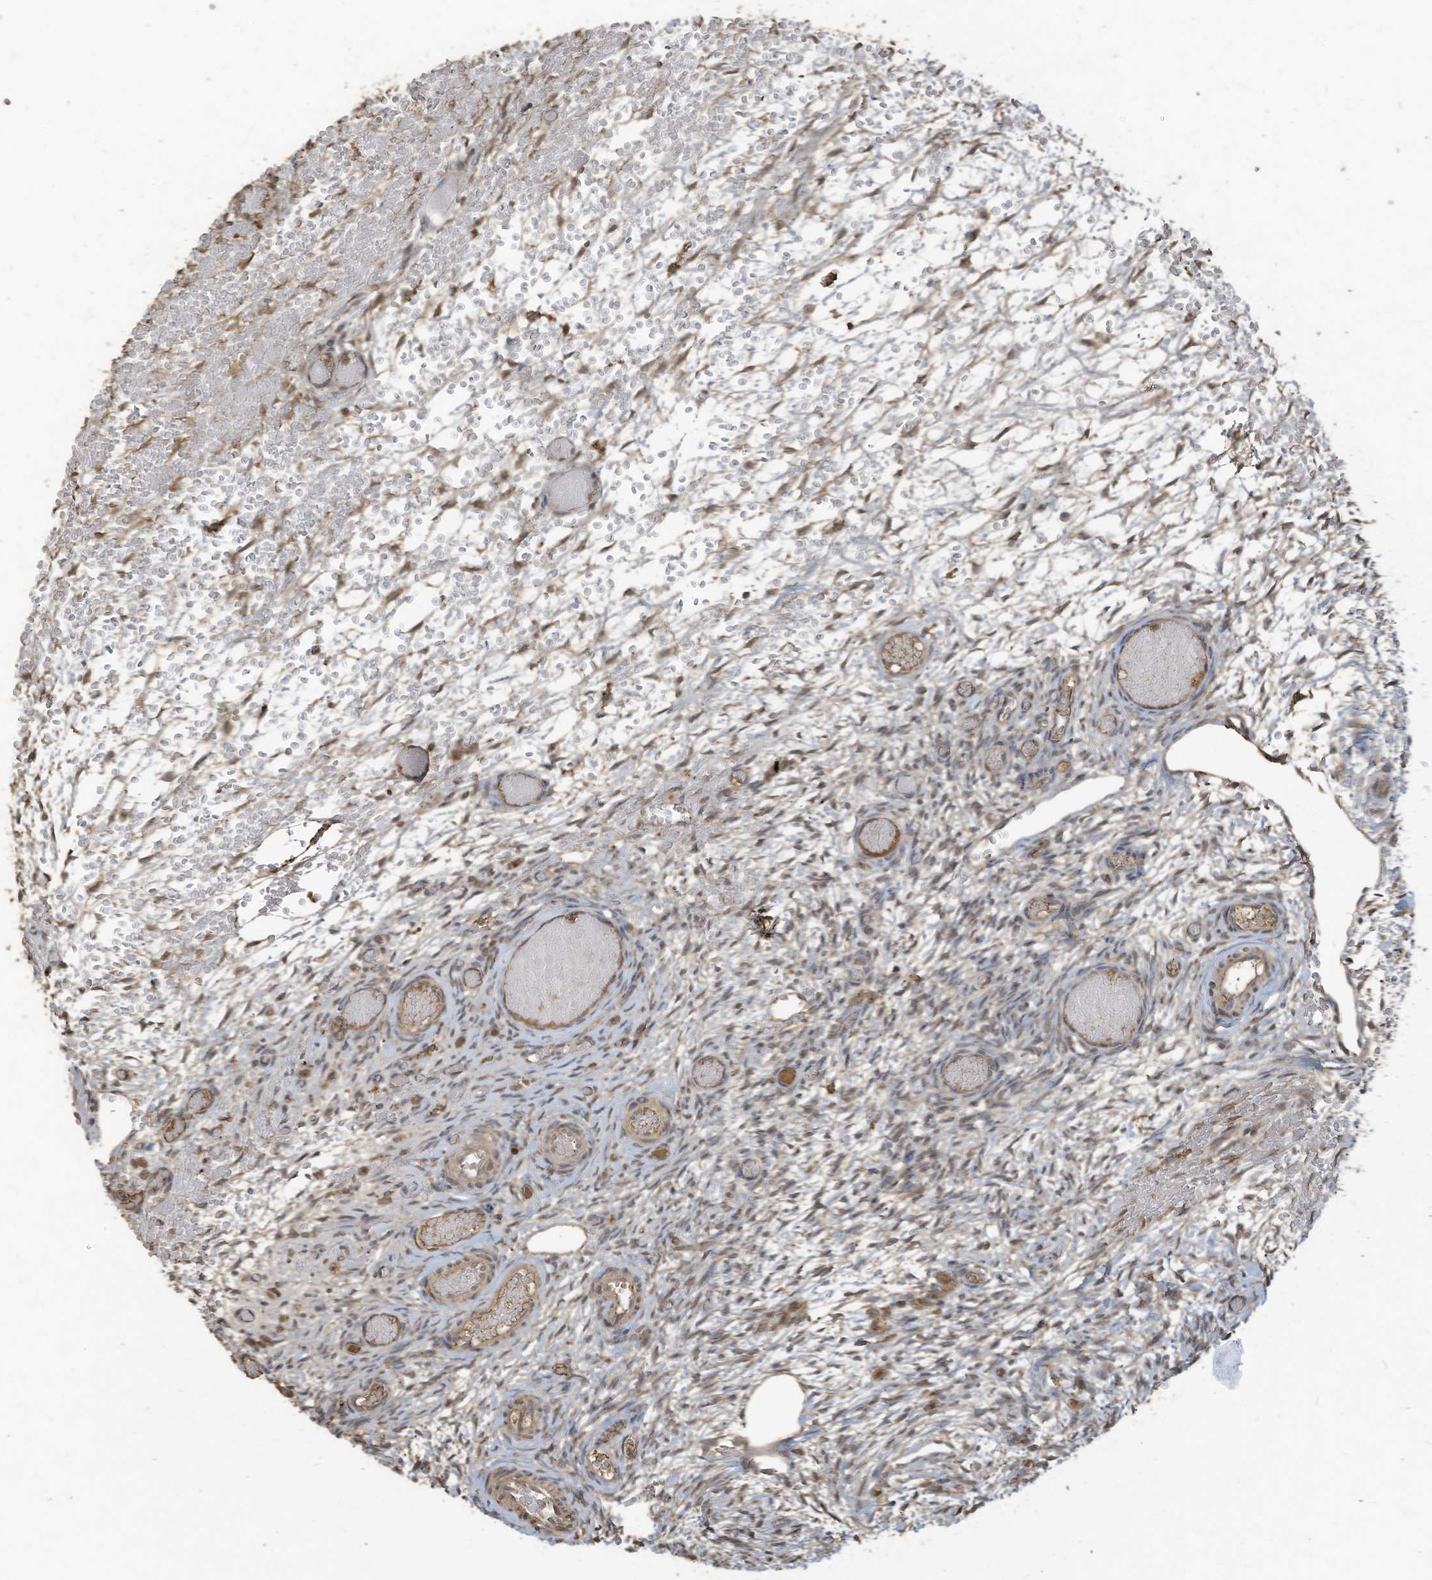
{"staining": {"intensity": "moderate", "quantity": ">75%", "location": "cytoplasmic/membranous"}, "tissue": "ovary", "cell_type": "Follicle cells", "image_type": "normal", "snomed": [{"axis": "morphology", "description": "Adenocarcinoma, NOS"}, {"axis": "topography", "description": "Endometrium"}], "caption": "IHC micrograph of normal ovary: human ovary stained using IHC displays medium levels of moderate protein expression localized specifically in the cytoplasmic/membranous of follicle cells, appearing as a cytoplasmic/membranous brown color.", "gene": "COX10", "patient": {"sex": "female", "age": 32}}